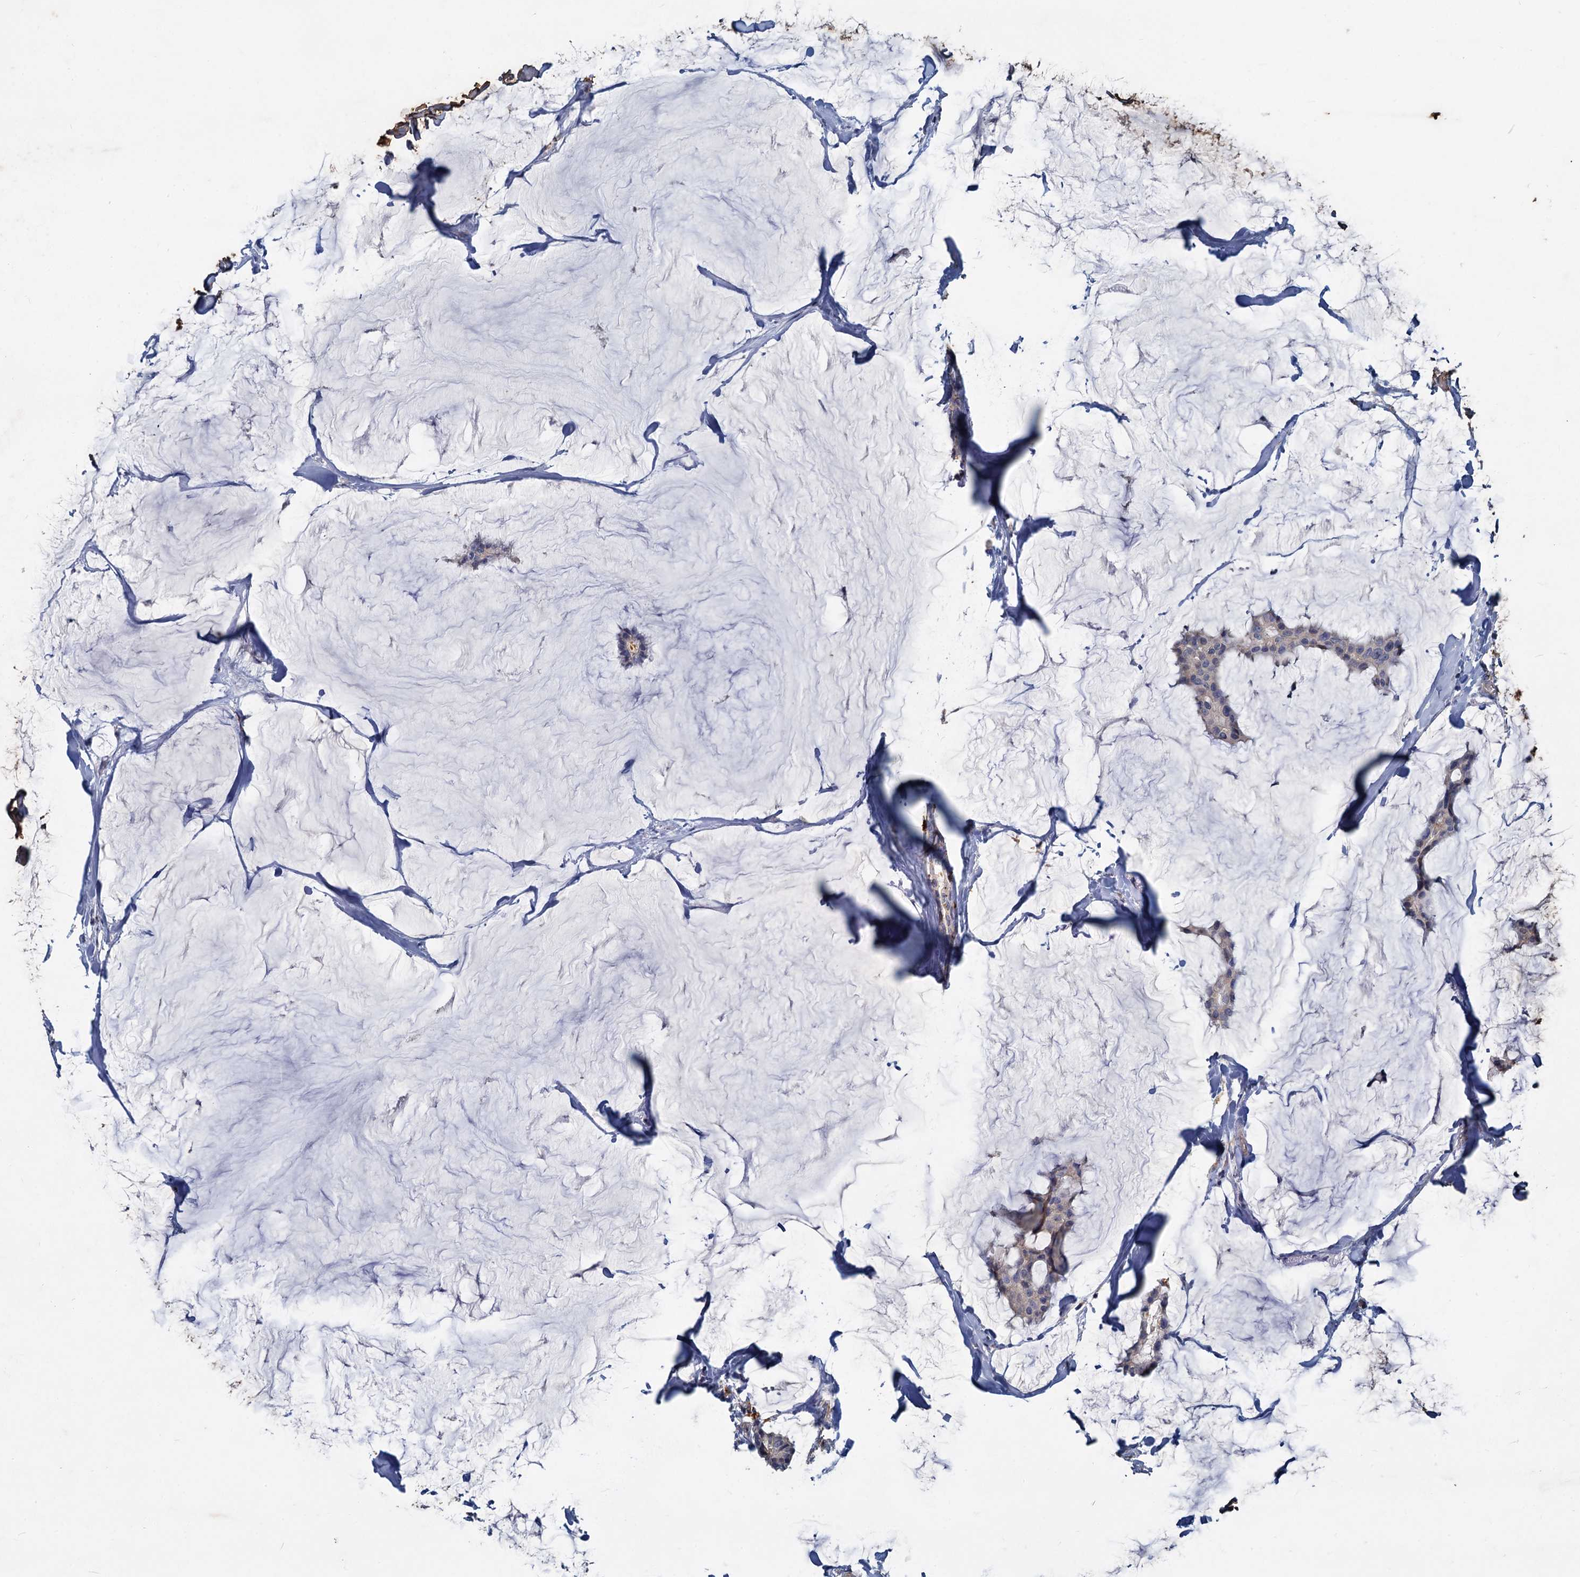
{"staining": {"intensity": "weak", "quantity": "25%-75%", "location": "cytoplasmic/membranous"}, "tissue": "breast cancer", "cell_type": "Tumor cells", "image_type": "cancer", "snomed": [{"axis": "morphology", "description": "Duct carcinoma"}, {"axis": "topography", "description": "Breast"}], "caption": "Weak cytoplasmic/membranous staining is present in about 25%-75% of tumor cells in infiltrating ductal carcinoma (breast). The staining was performed using DAB, with brown indicating positive protein expression. Nuclei are stained blue with hematoxylin.", "gene": "SLC2A7", "patient": {"sex": "female", "age": 93}}